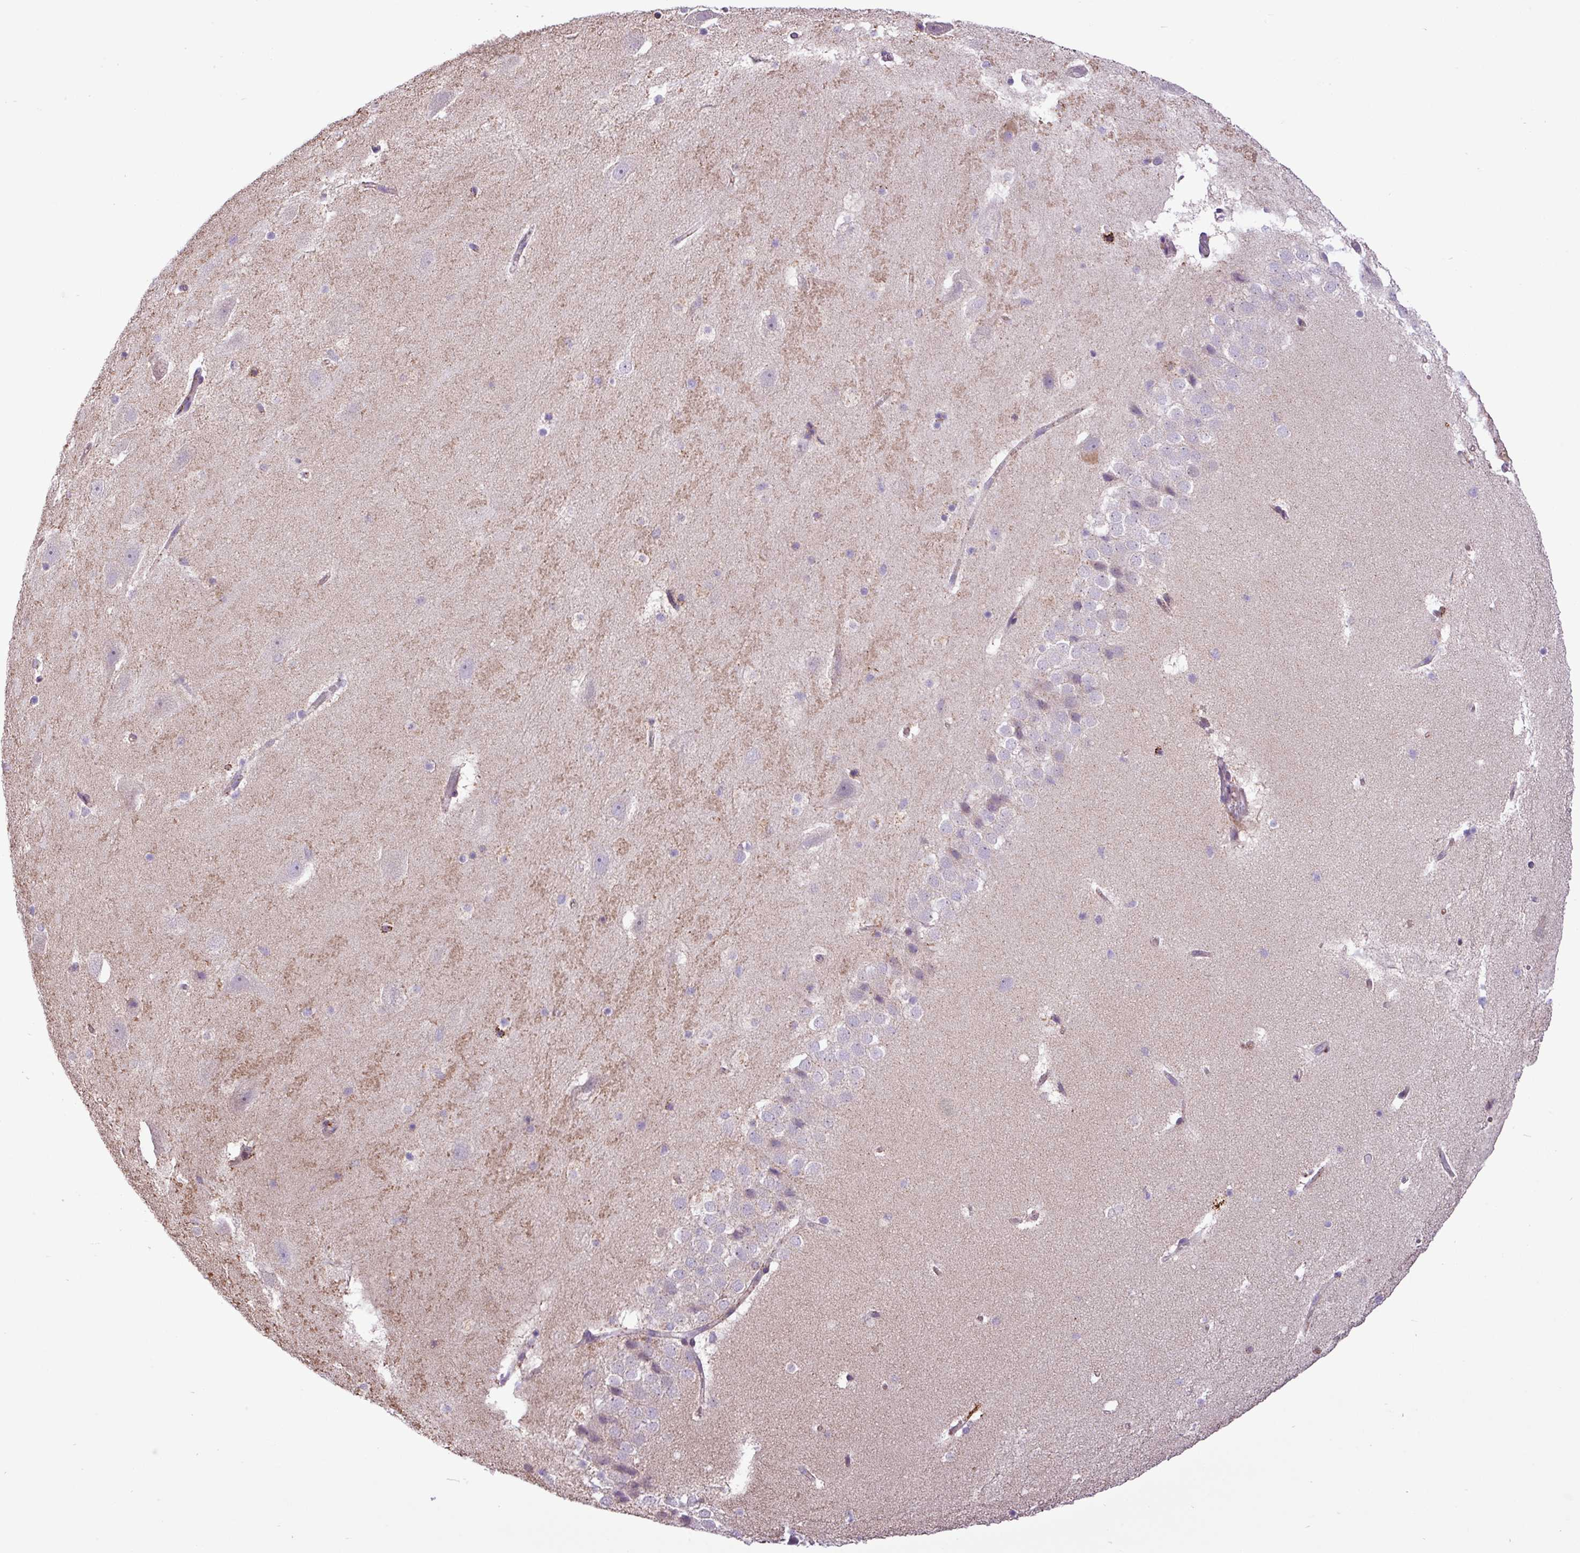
{"staining": {"intensity": "moderate", "quantity": "<25%", "location": "cytoplasmic/membranous"}, "tissue": "hippocampus", "cell_type": "Glial cells", "image_type": "normal", "snomed": [{"axis": "morphology", "description": "Normal tissue, NOS"}, {"axis": "topography", "description": "Hippocampus"}], "caption": "Protein staining of normal hippocampus exhibits moderate cytoplasmic/membranous positivity in about <25% of glial cells.", "gene": "RPP25L", "patient": {"sex": "male", "age": 37}}